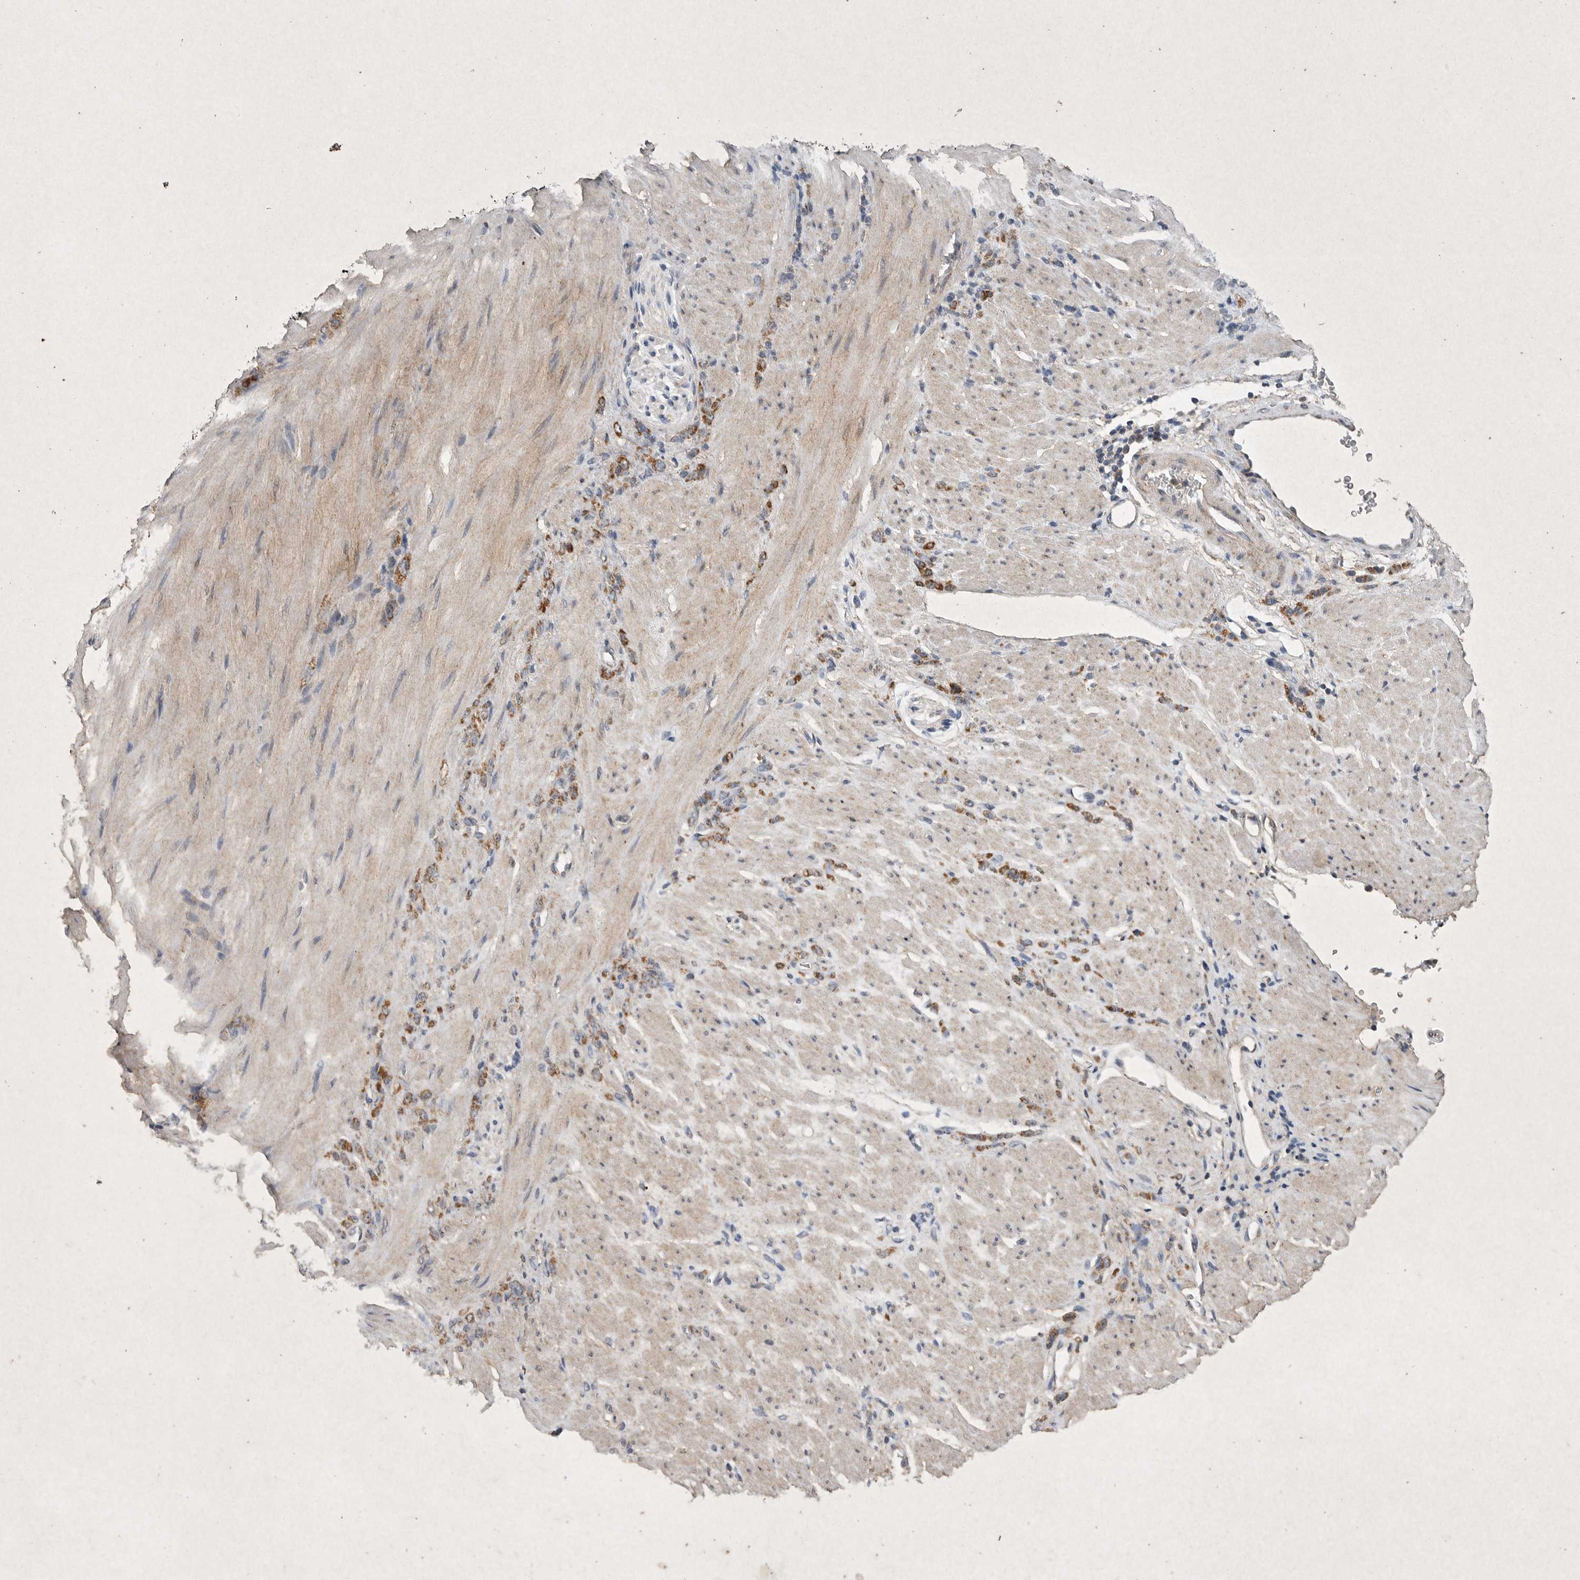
{"staining": {"intensity": "moderate", "quantity": ">75%", "location": "cytoplasmic/membranous"}, "tissue": "stomach cancer", "cell_type": "Tumor cells", "image_type": "cancer", "snomed": [{"axis": "morphology", "description": "Normal tissue, NOS"}, {"axis": "morphology", "description": "Adenocarcinoma, NOS"}, {"axis": "topography", "description": "Stomach"}], "caption": "Human stomach cancer stained with a protein marker demonstrates moderate staining in tumor cells.", "gene": "DDR1", "patient": {"sex": "male", "age": 82}}